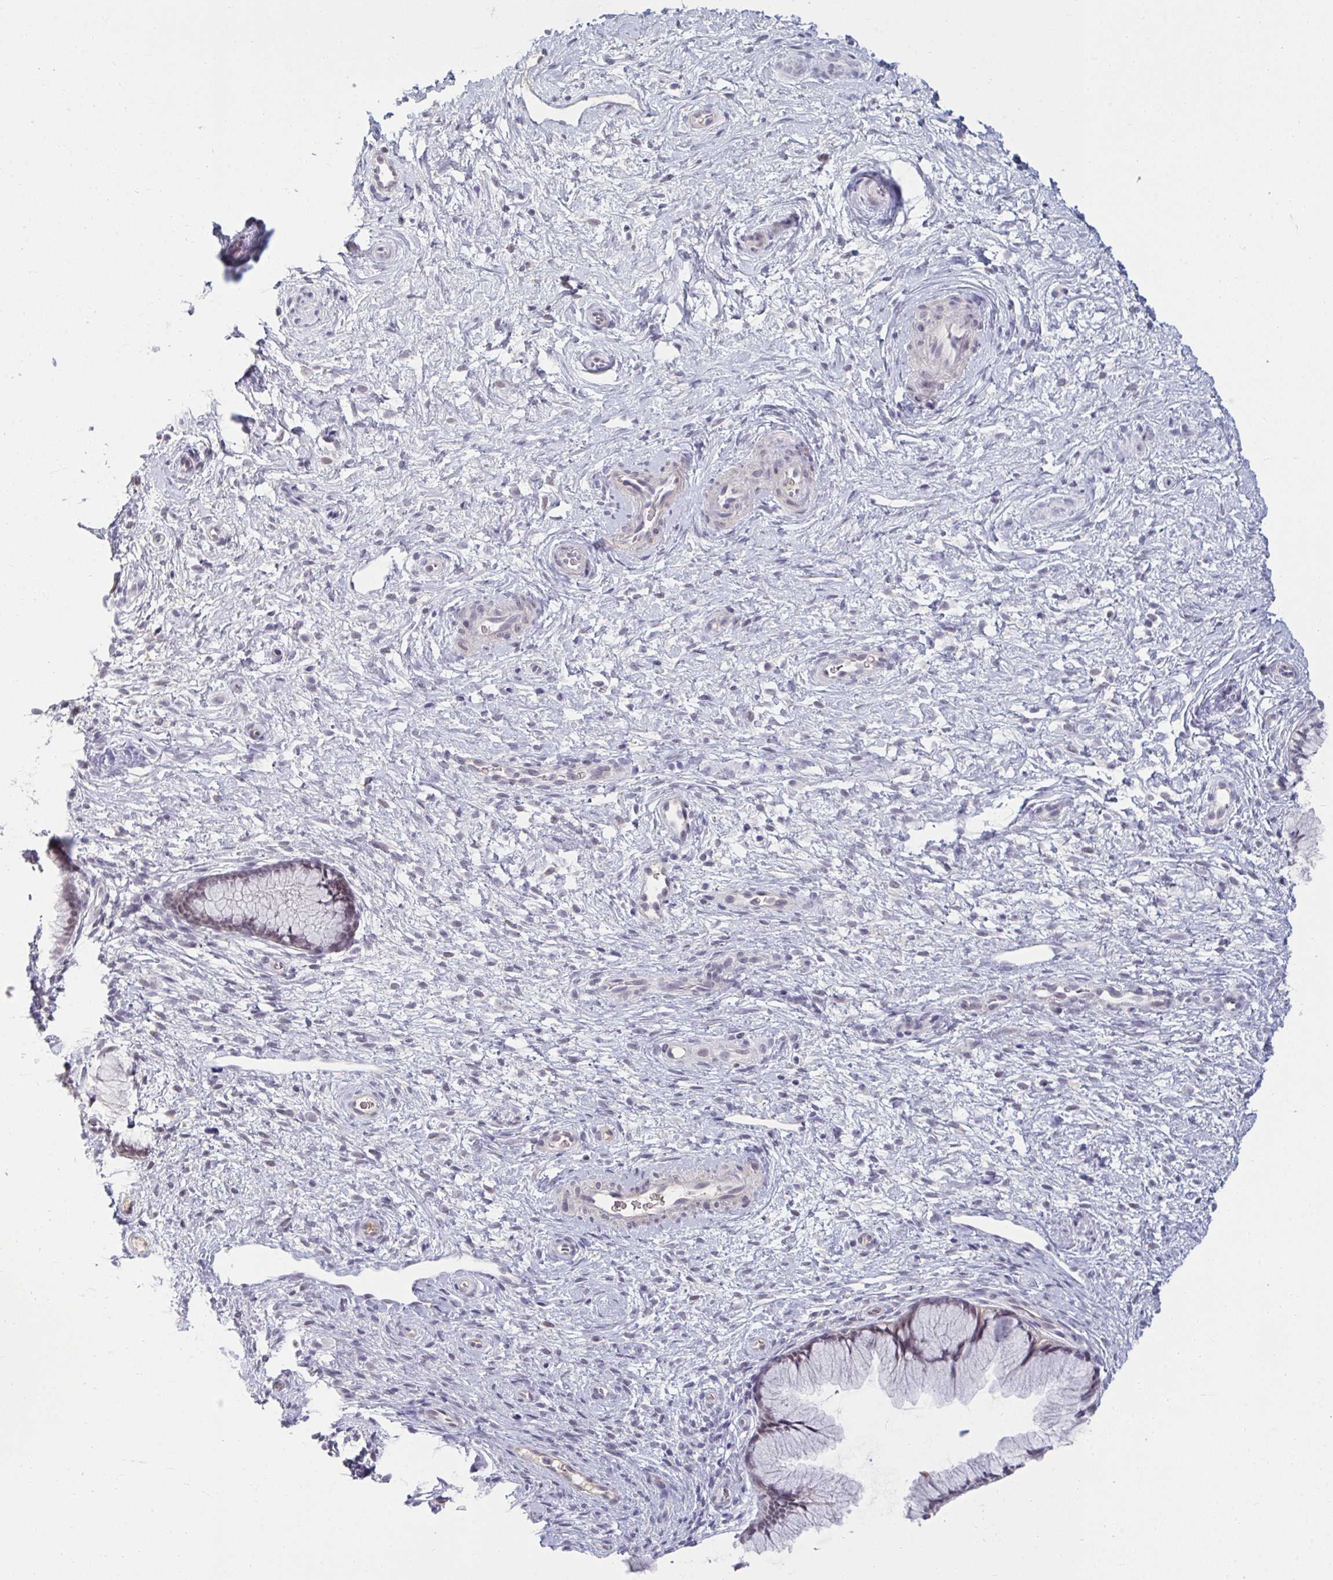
{"staining": {"intensity": "negative", "quantity": "none", "location": "none"}, "tissue": "cervix", "cell_type": "Glandular cells", "image_type": "normal", "snomed": [{"axis": "morphology", "description": "Normal tissue, NOS"}, {"axis": "topography", "description": "Cervix"}], "caption": "An immunohistochemistry image of unremarkable cervix is shown. There is no staining in glandular cells of cervix. Nuclei are stained in blue.", "gene": "RNASEH1", "patient": {"sex": "female", "age": 34}}